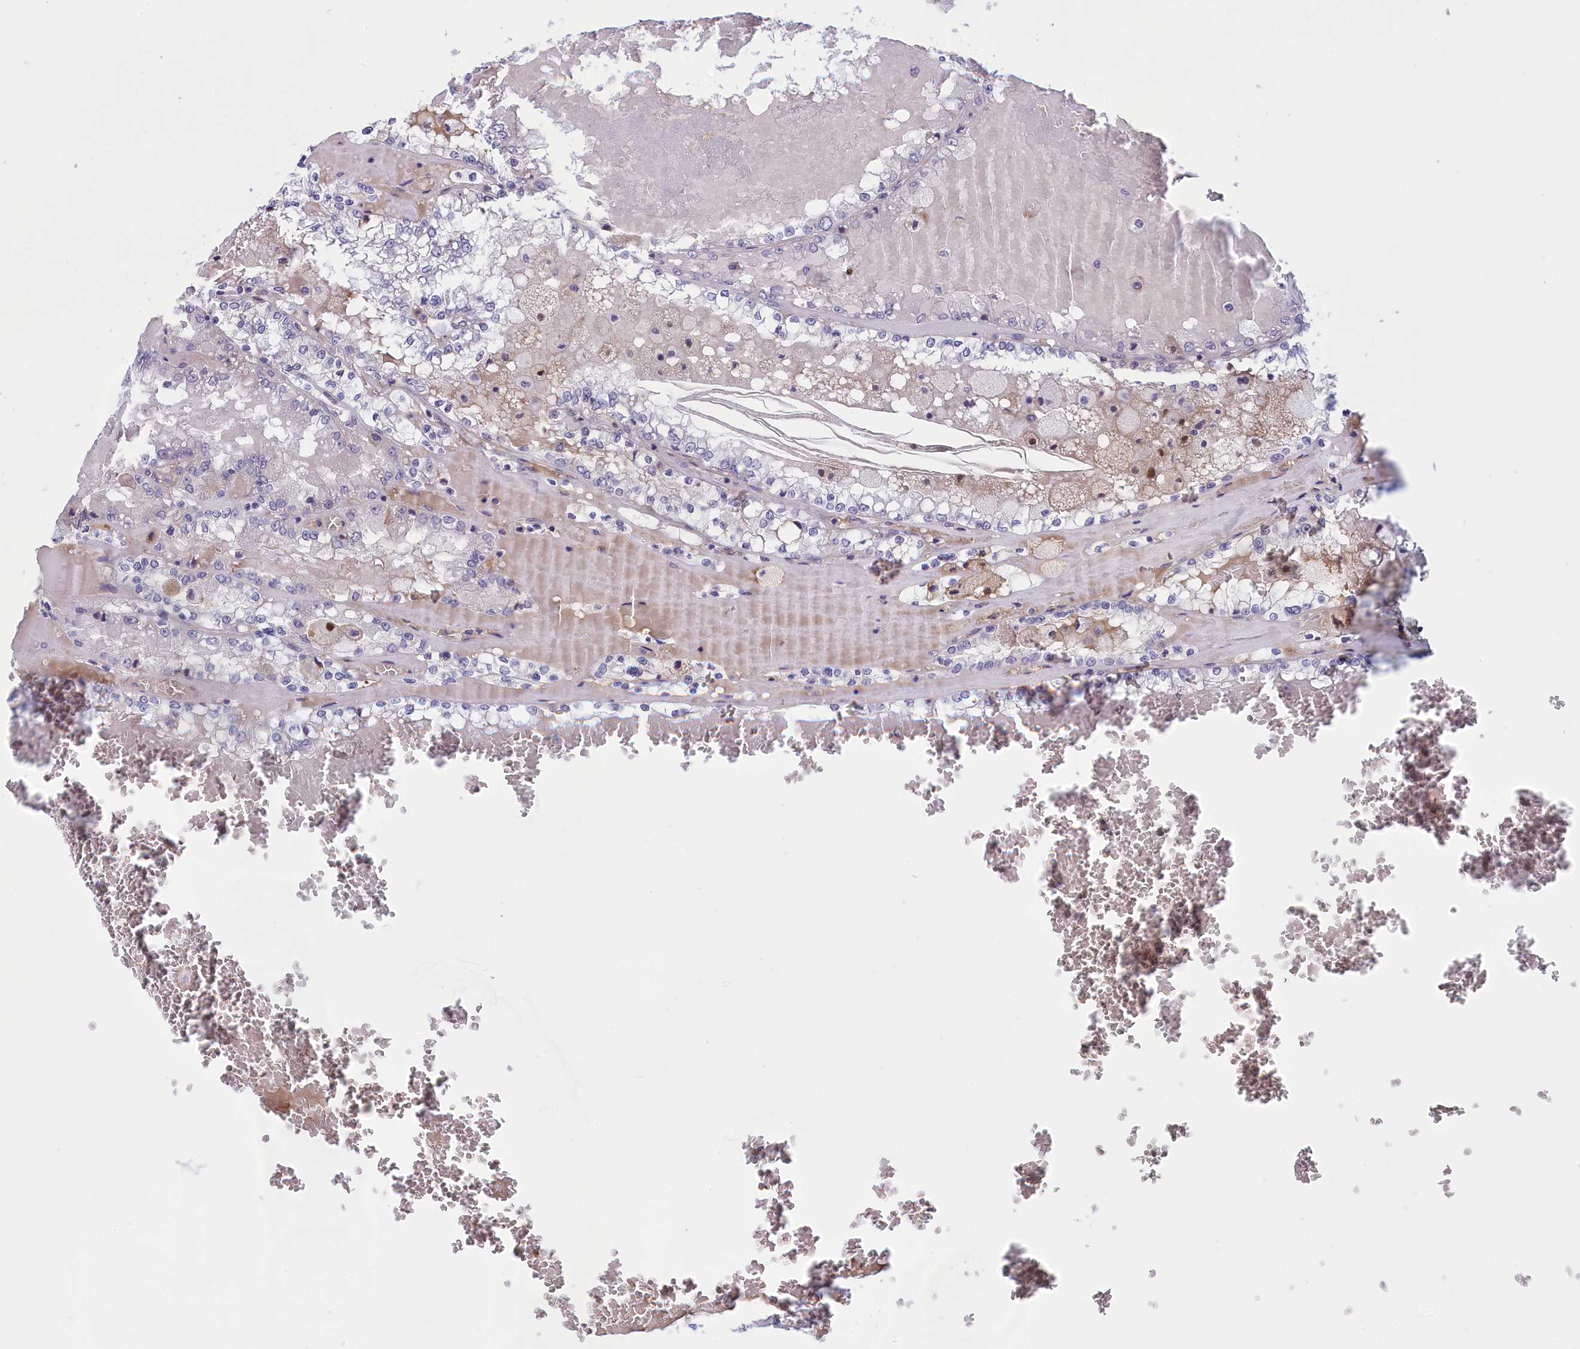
{"staining": {"intensity": "negative", "quantity": "none", "location": "none"}, "tissue": "renal cancer", "cell_type": "Tumor cells", "image_type": "cancer", "snomed": [{"axis": "morphology", "description": "Adenocarcinoma, NOS"}, {"axis": "topography", "description": "Kidney"}], "caption": "DAB (3,3'-diaminobenzidine) immunohistochemical staining of renal adenocarcinoma displays no significant positivity in tumor cells.", "gene": "IGFALS", "patient": {"sex": "female", "age": 56}}